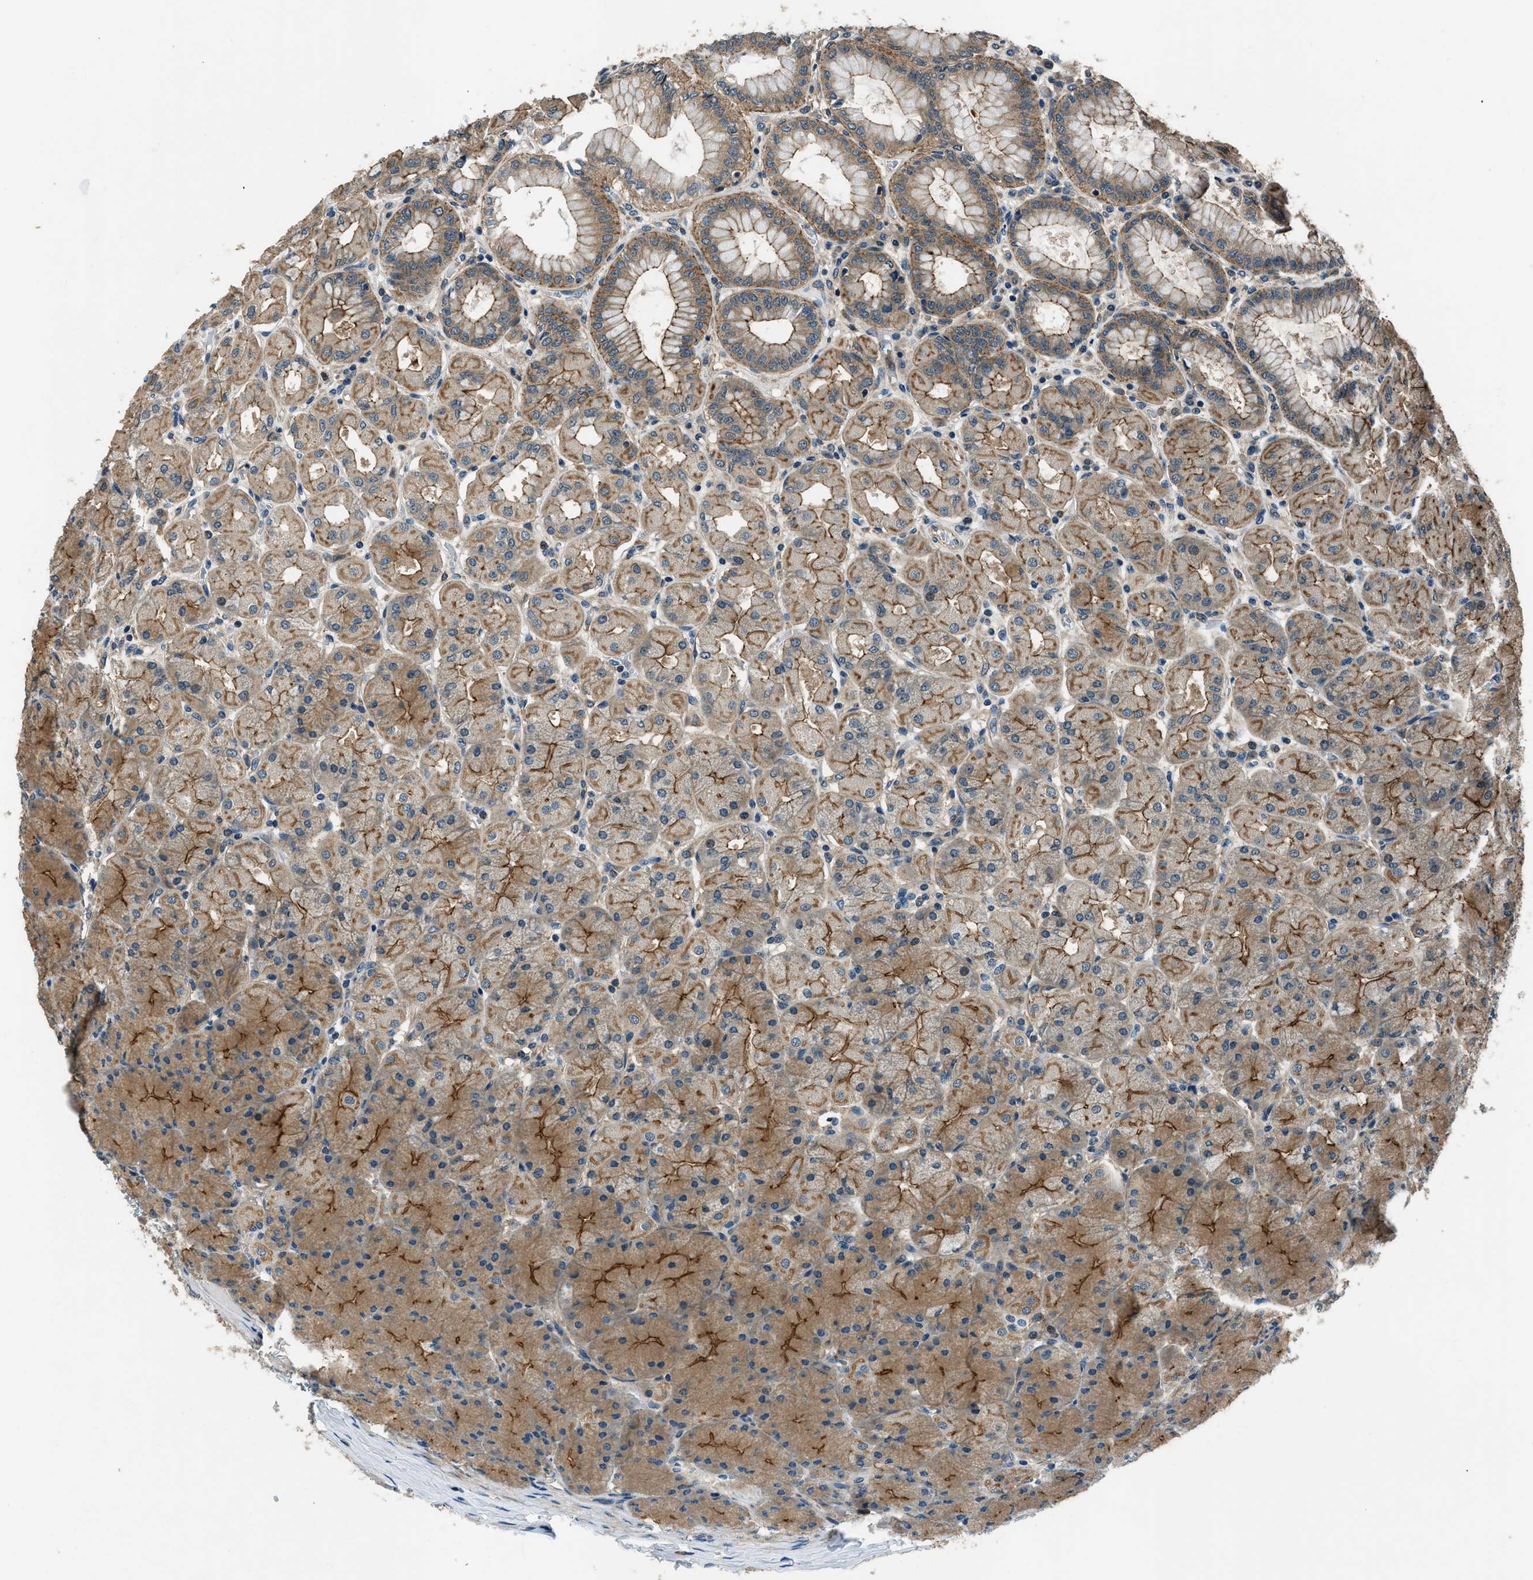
{"staining": {"intensity": "moderate", "quantity": ">75%", "location": "cytoplasmic/membranous"}, "tissue": "stomach", "cell_type": "Glandular cells", "image_type": "normal", "snomed": [{"axis": "morphology", "description": "Normal tissue, NOS"}, {"axis": "topography", "description": "Stomach, upper"}], "caption": "The photomicrograph displays a brown stain indicating the presence of a protein in the cytoplasmic/membranous of glandular cells in stomach. (Stains: DAB (3,3'-diaminobenzidine) in brown, nuclei in blue, Microscopy: brightfield microscopy at high magnification).", "gene": "ARHGEF11", "patient": {"sex": "female", "age": 56}}